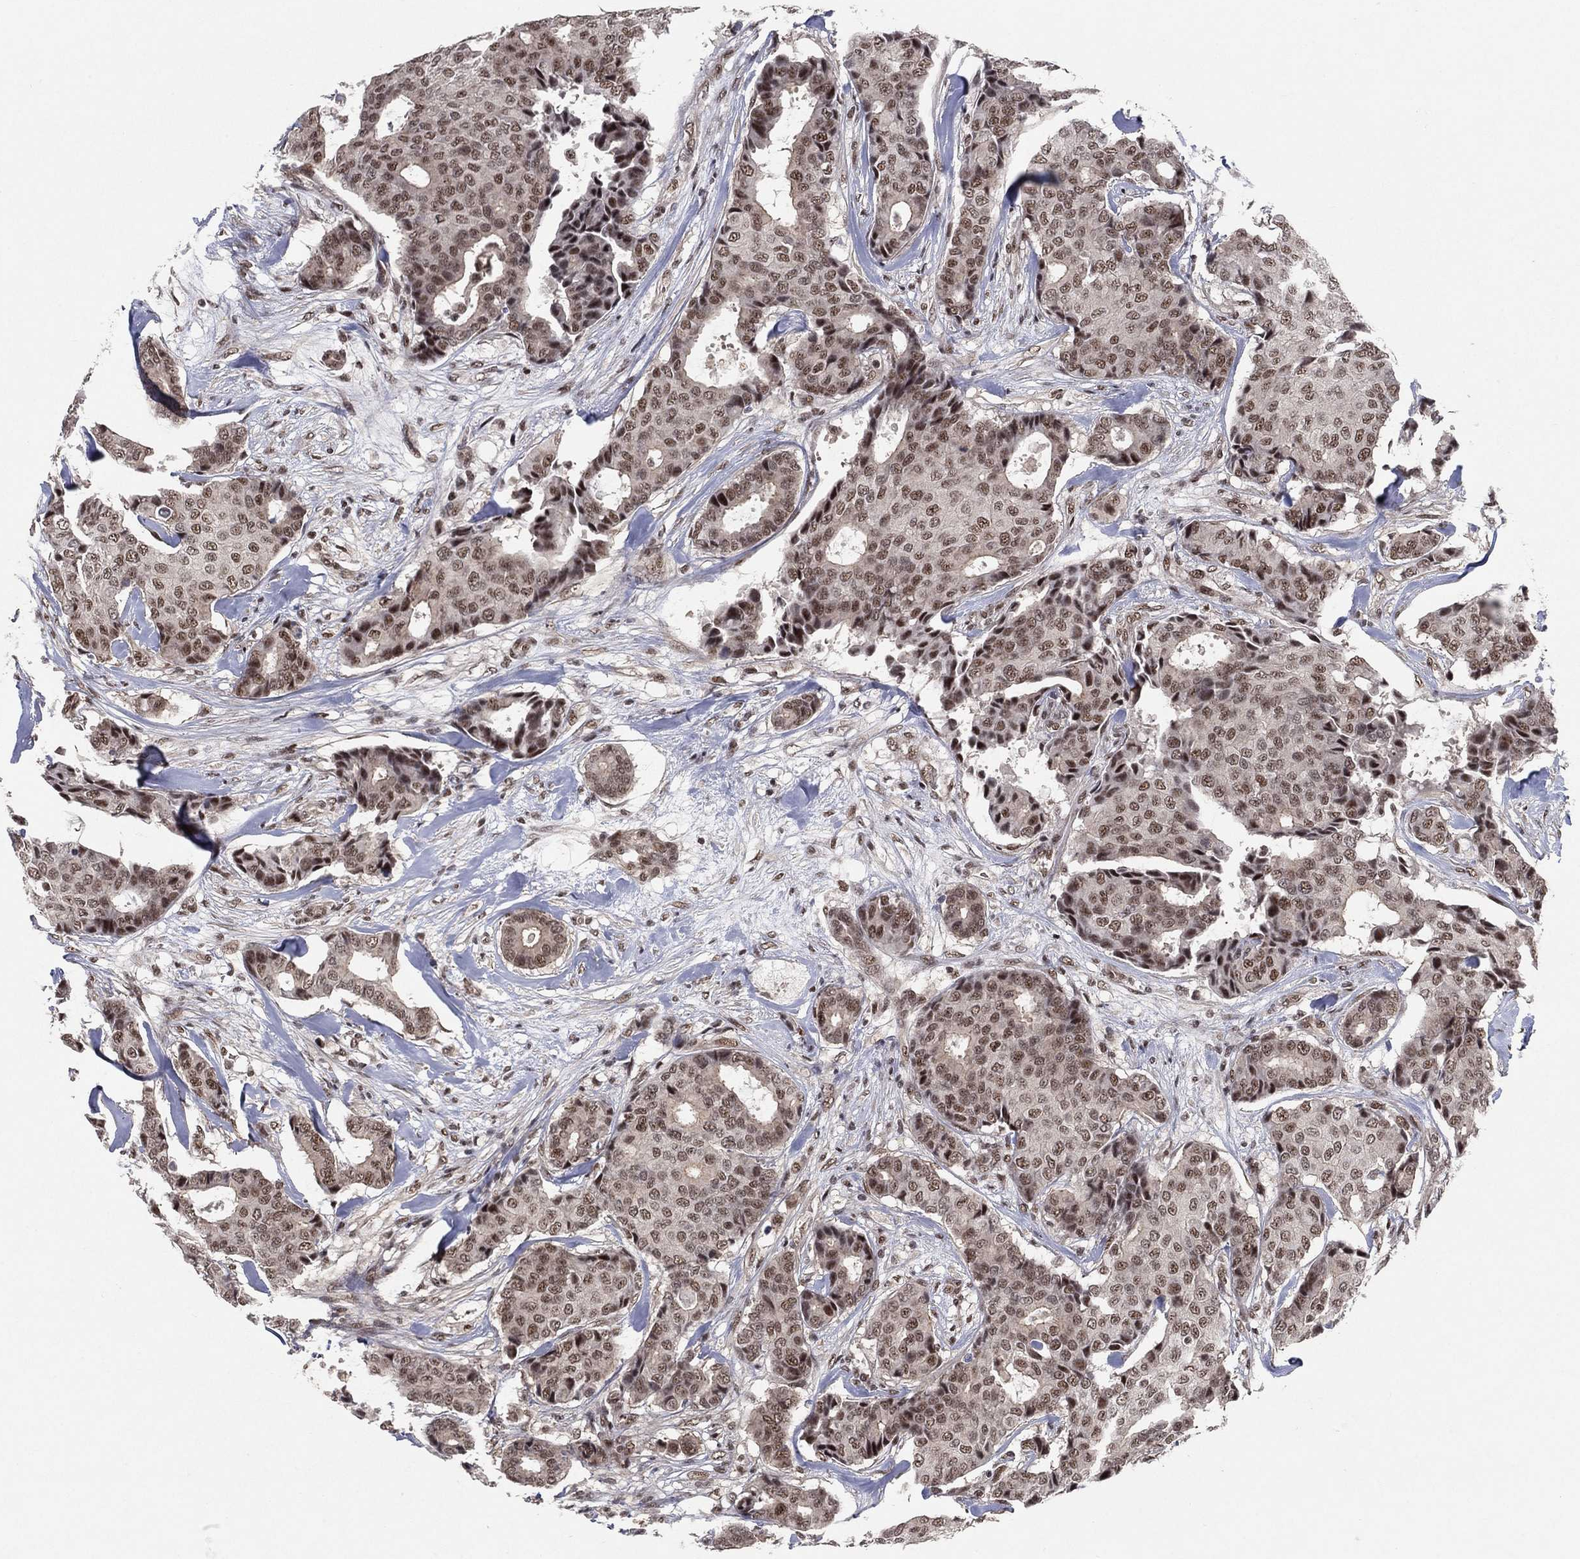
{"staining": {"intensity": "moderate", "quantity": "25%-75%", "location": "nuclear"}, "tissue": "breast cancer", "cell_type": "Tumor cells", "image_type": "cancer", "snomed": [{"axis": "morphology", "description": "Duct carcinoma"}, {"axis": "topography", "description": "Breast"}], "caption": "Tumor cells show moderate nuclear staining in about 25%-75% of cells in intraductal carcinoma (breast).", "gene": "DGCR8", "patient": {"sex": "female", "age": 75}}